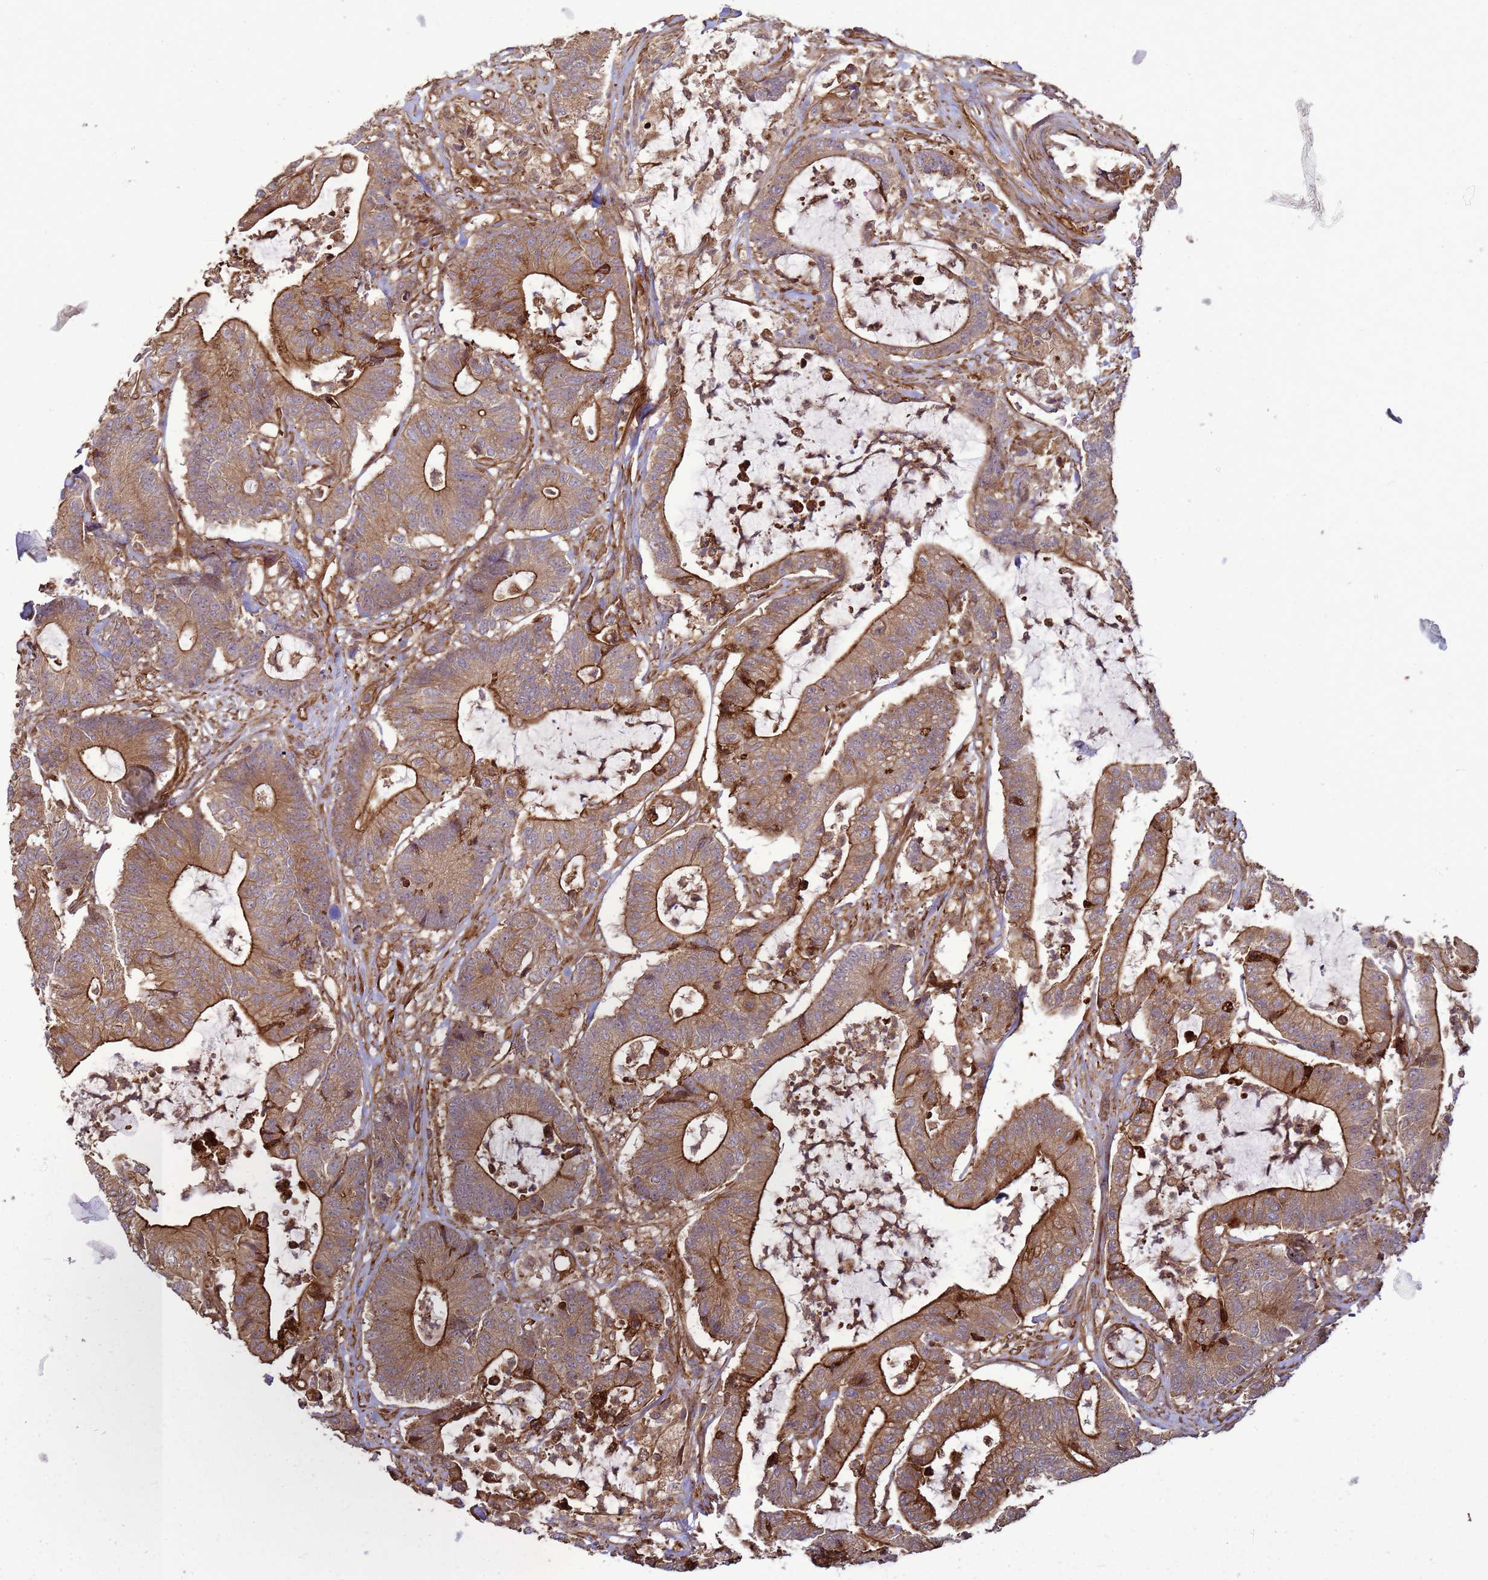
{"staining": {"intensity": "moderate", "quantity": ">75%", "location": "cytoplasmic/membranous"}, "tissue": "colorectal cancer", "cell_type": "Tumor cells", "image_type": "cancer", "snomed": [{"axis": "morphology", "description": "Adenocarcinoma, NOS"}, {"axis": "topography", "description": "Colon"}], "caption": "Adenocarcinoma (colorectal) was stained to show a protein in brown. There is medium levels of moderate cytoplasmic/membranous staining in approximately >75% of tumor cells. The staining was performed using DAB (3,3'-diaminobenzidine), with brown indicating positive protein expression. Nuclei are stained blue with hematoxylin.", "gene": "CNOT1", "patient": {"sex": "female", "age": 84}}